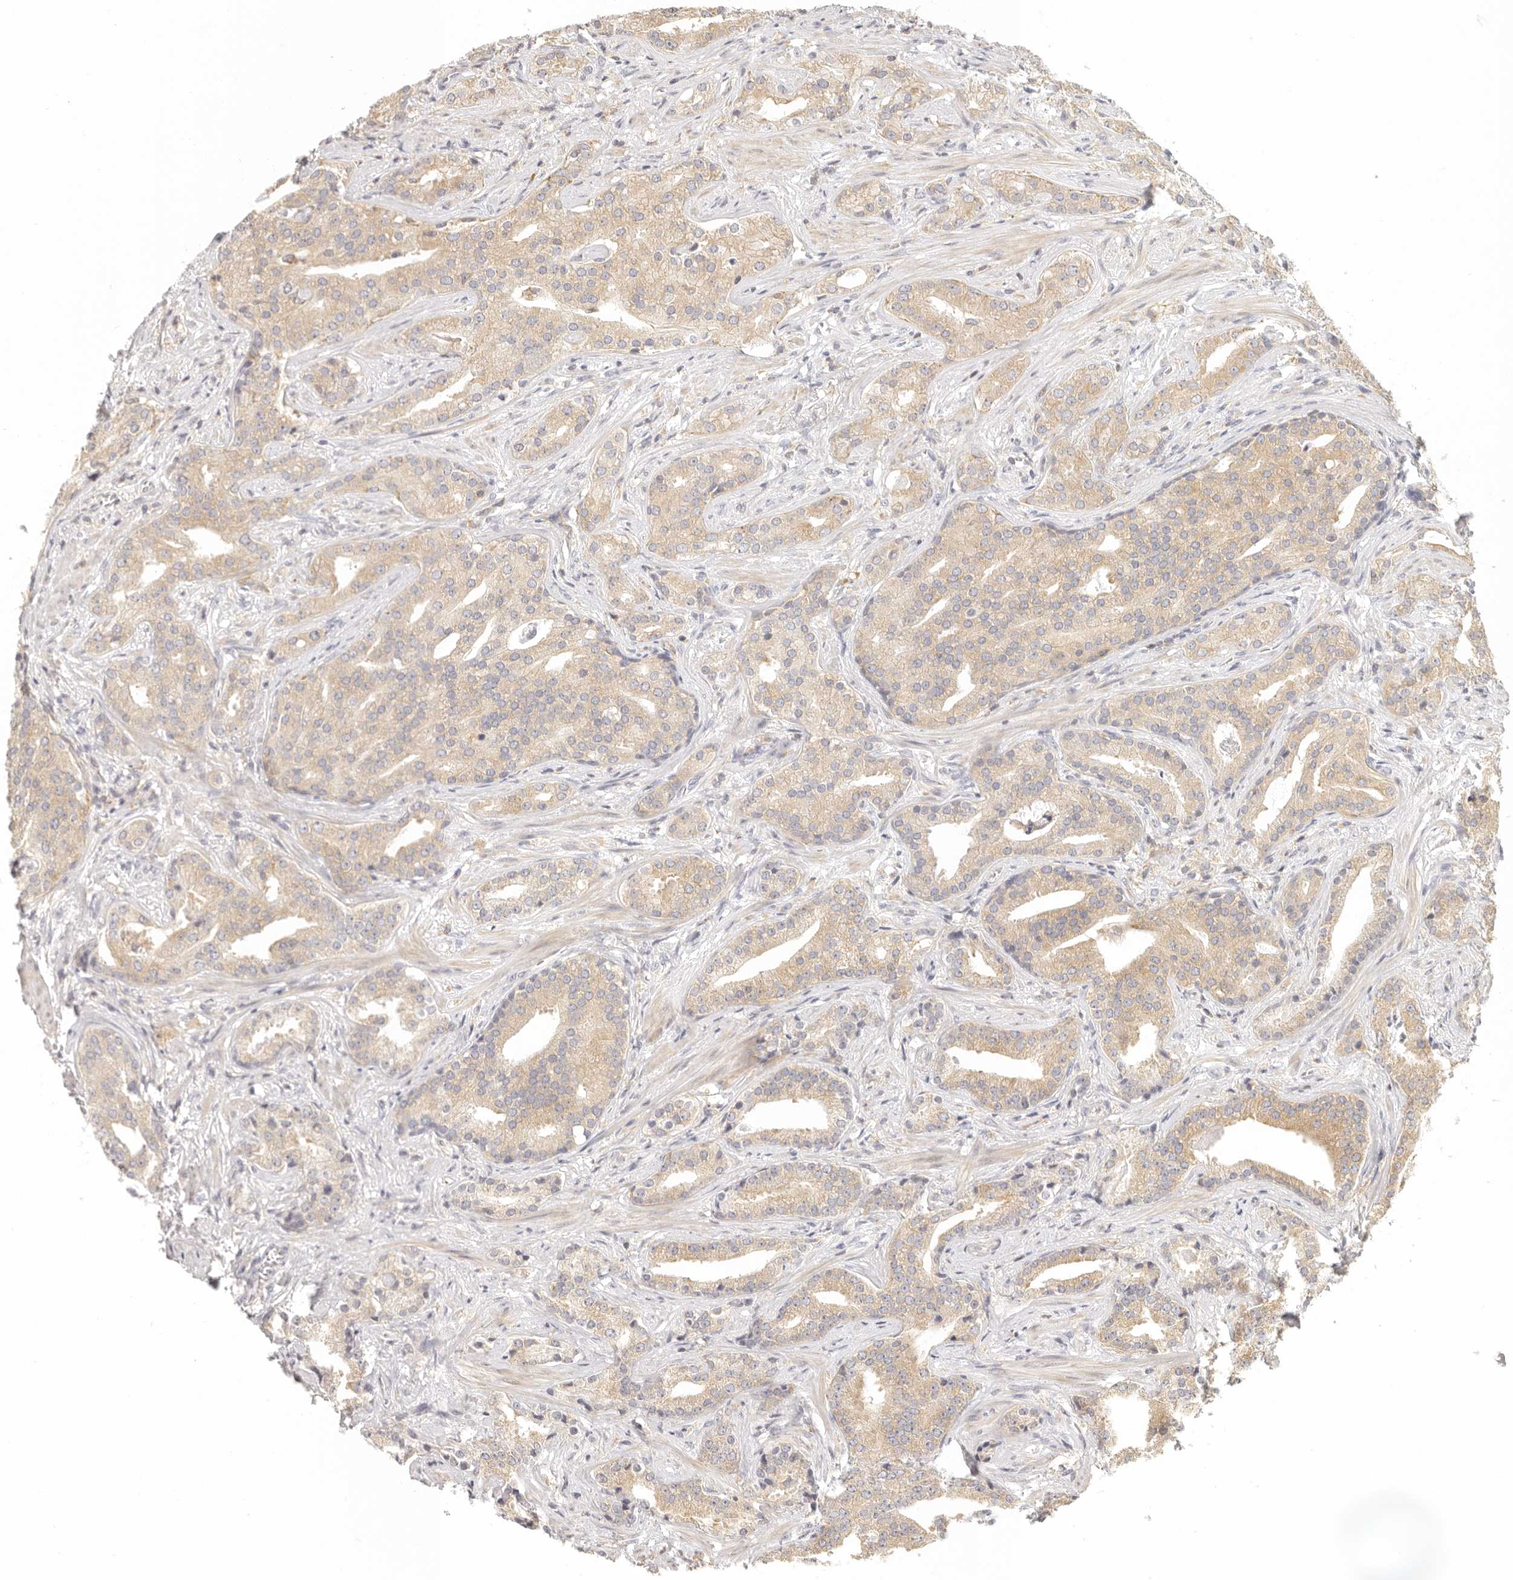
{"staining": {"intensity": "weak", "quantity": ">75%", "location": "cytoplasmic/membranous"}, "tissue": "prostate cancer", "cell_type": "Tumor cells", "image_type": "cancer", "snomed": [{"axis": "morphology", "description": "Adenocarcinoma, Low grade"}, {"axis": "topography", "description": "Prostate"}], "caption": "Protein expression analysis of human low-grade adenocarcinoma (prostate) reveals weak cytoplasmic/membranous positivity in about >75% of tumor cells.", "gene": "ANXA9", "patient": {"sex": "male", "age": 67}}